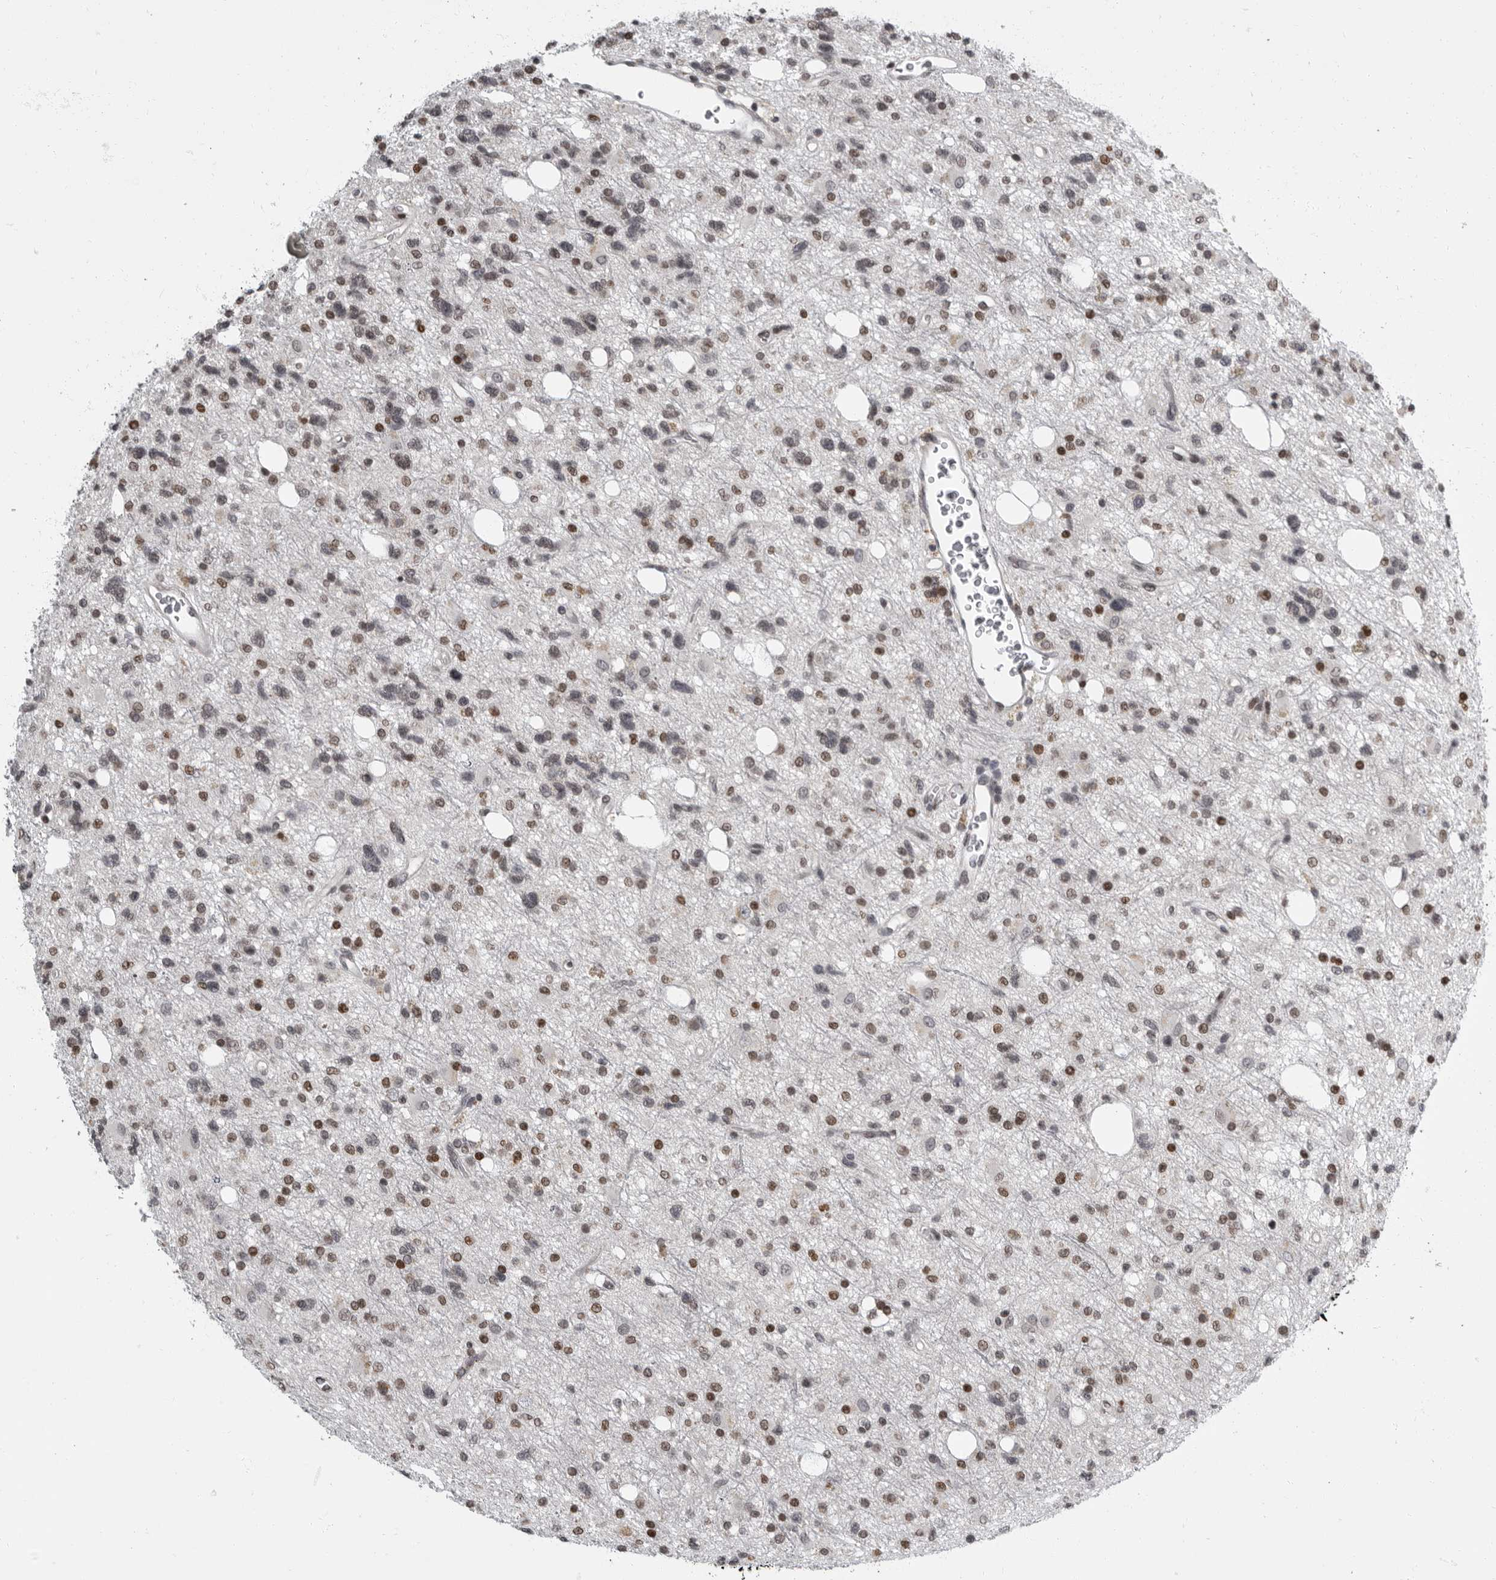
{"staining": {"intensity": "moderate", "quantity": "25%-75%", "location": "nuclear"}, "tissue": "glioma", "cell_type": "Tumor cells", "image_type": "cancer", "snomed": [{"axis": "morphology", "description": "Glioma, malignant, High grade"}, {"axis": "topography", "description": "Brain"}], "caption": "A brown stain highlights moderate nuclear positivity of a protein in glioma tumor cells. (DAB = brown stain, brightfield microscopy at high magnification).", "gene": "EVI5", "patient": {"sex": "female", "age": 62}}